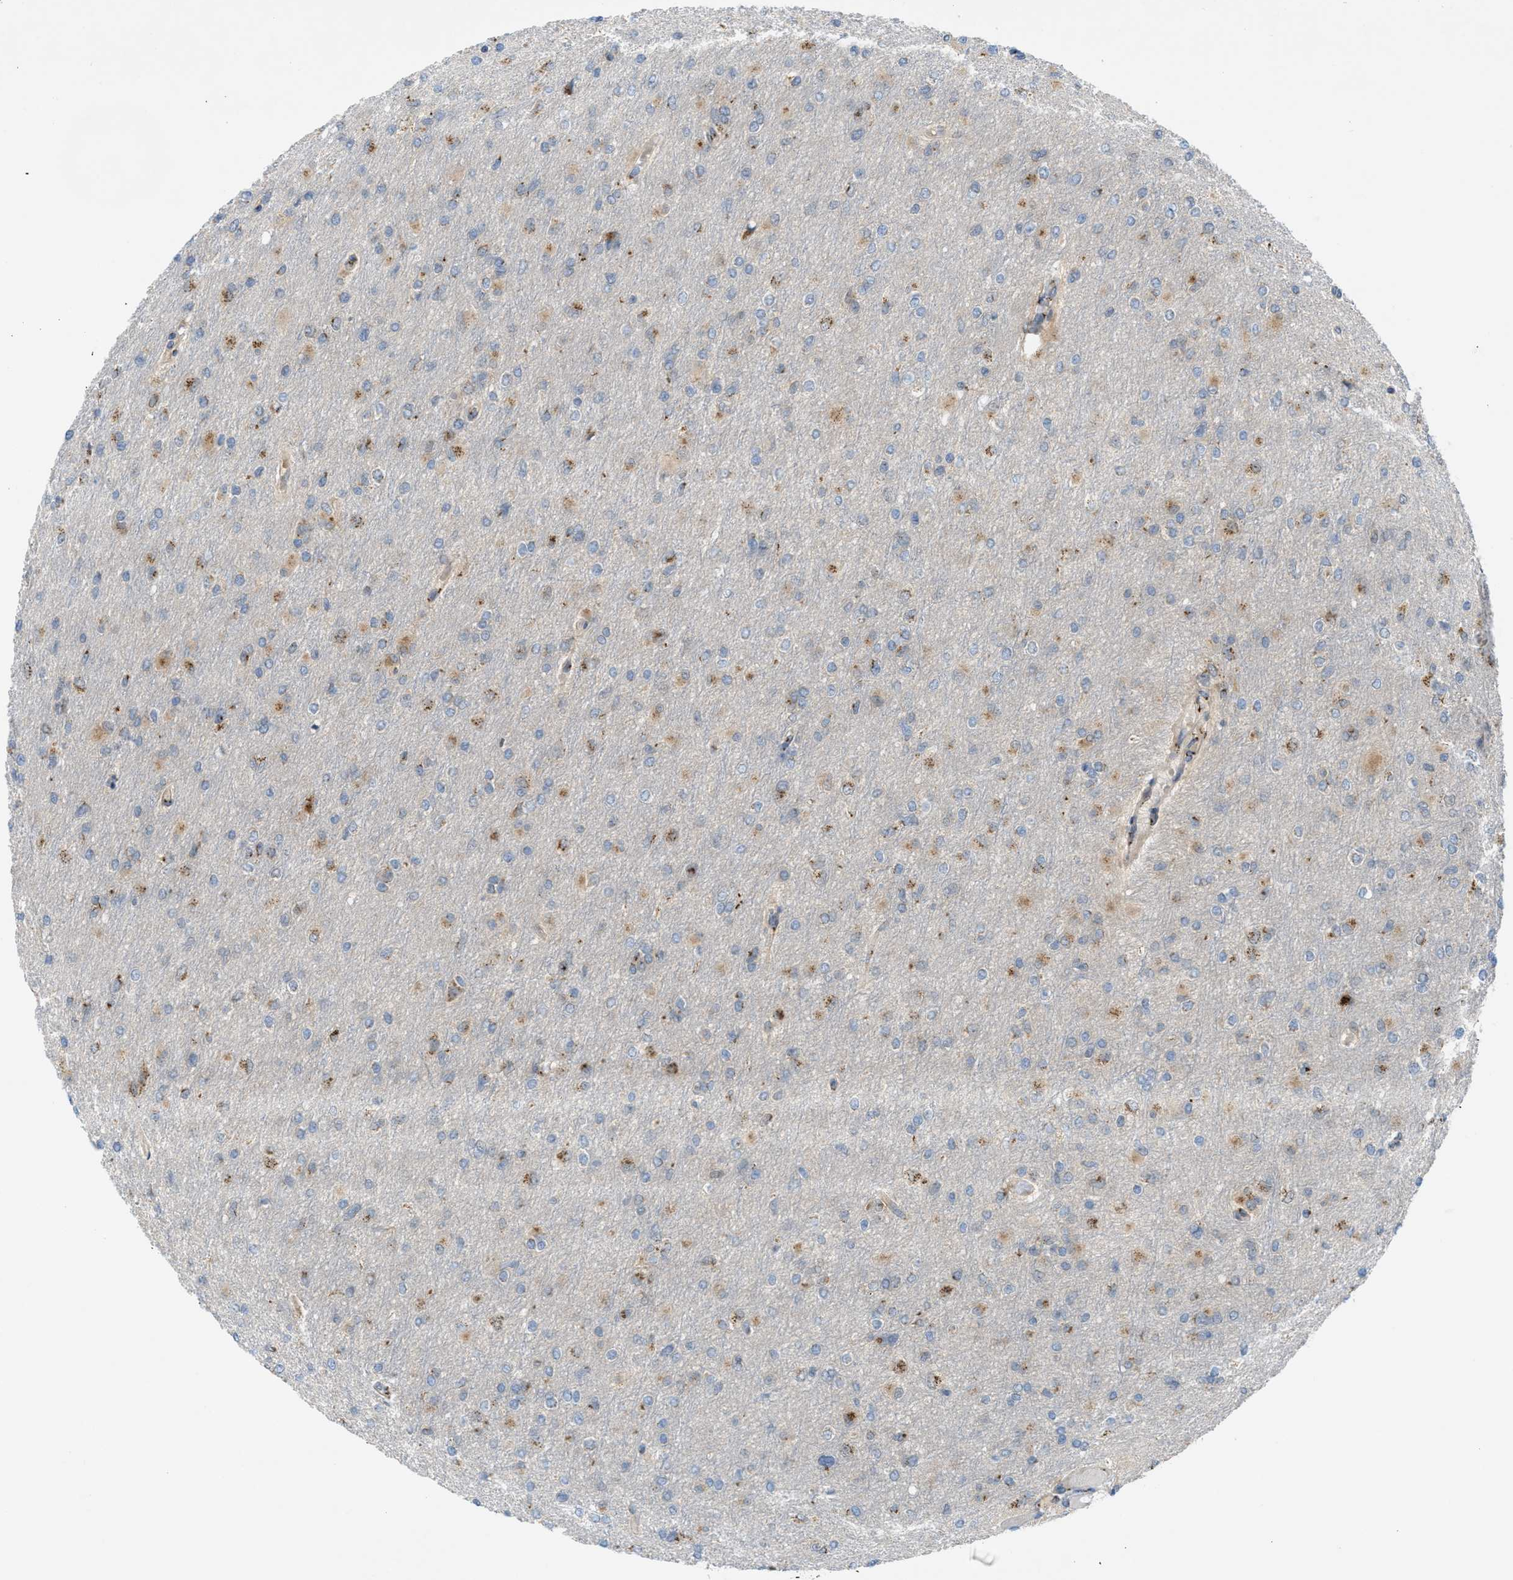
{"staining": {"intensity": "moderate", "quantity": "<25%", "location": "cytoplasmic/membranous"}, "tissue": "glioma", "cell_type": "Tumor cells", "image_type": "cancer", "snomed": [{"axis": "morphology", "description": "Glioma, malignant, High grade"}, {"axis": "topography", "description": "Cerebral cortex"}], "caption": "Protein expression by immunohistochemistry shows moderate cytoplasmic/membranous expression in approximately <25% of tumor cells in glioma.", "gene": "SLC38A10", "patient": {"sex": "female", "age": 36}}